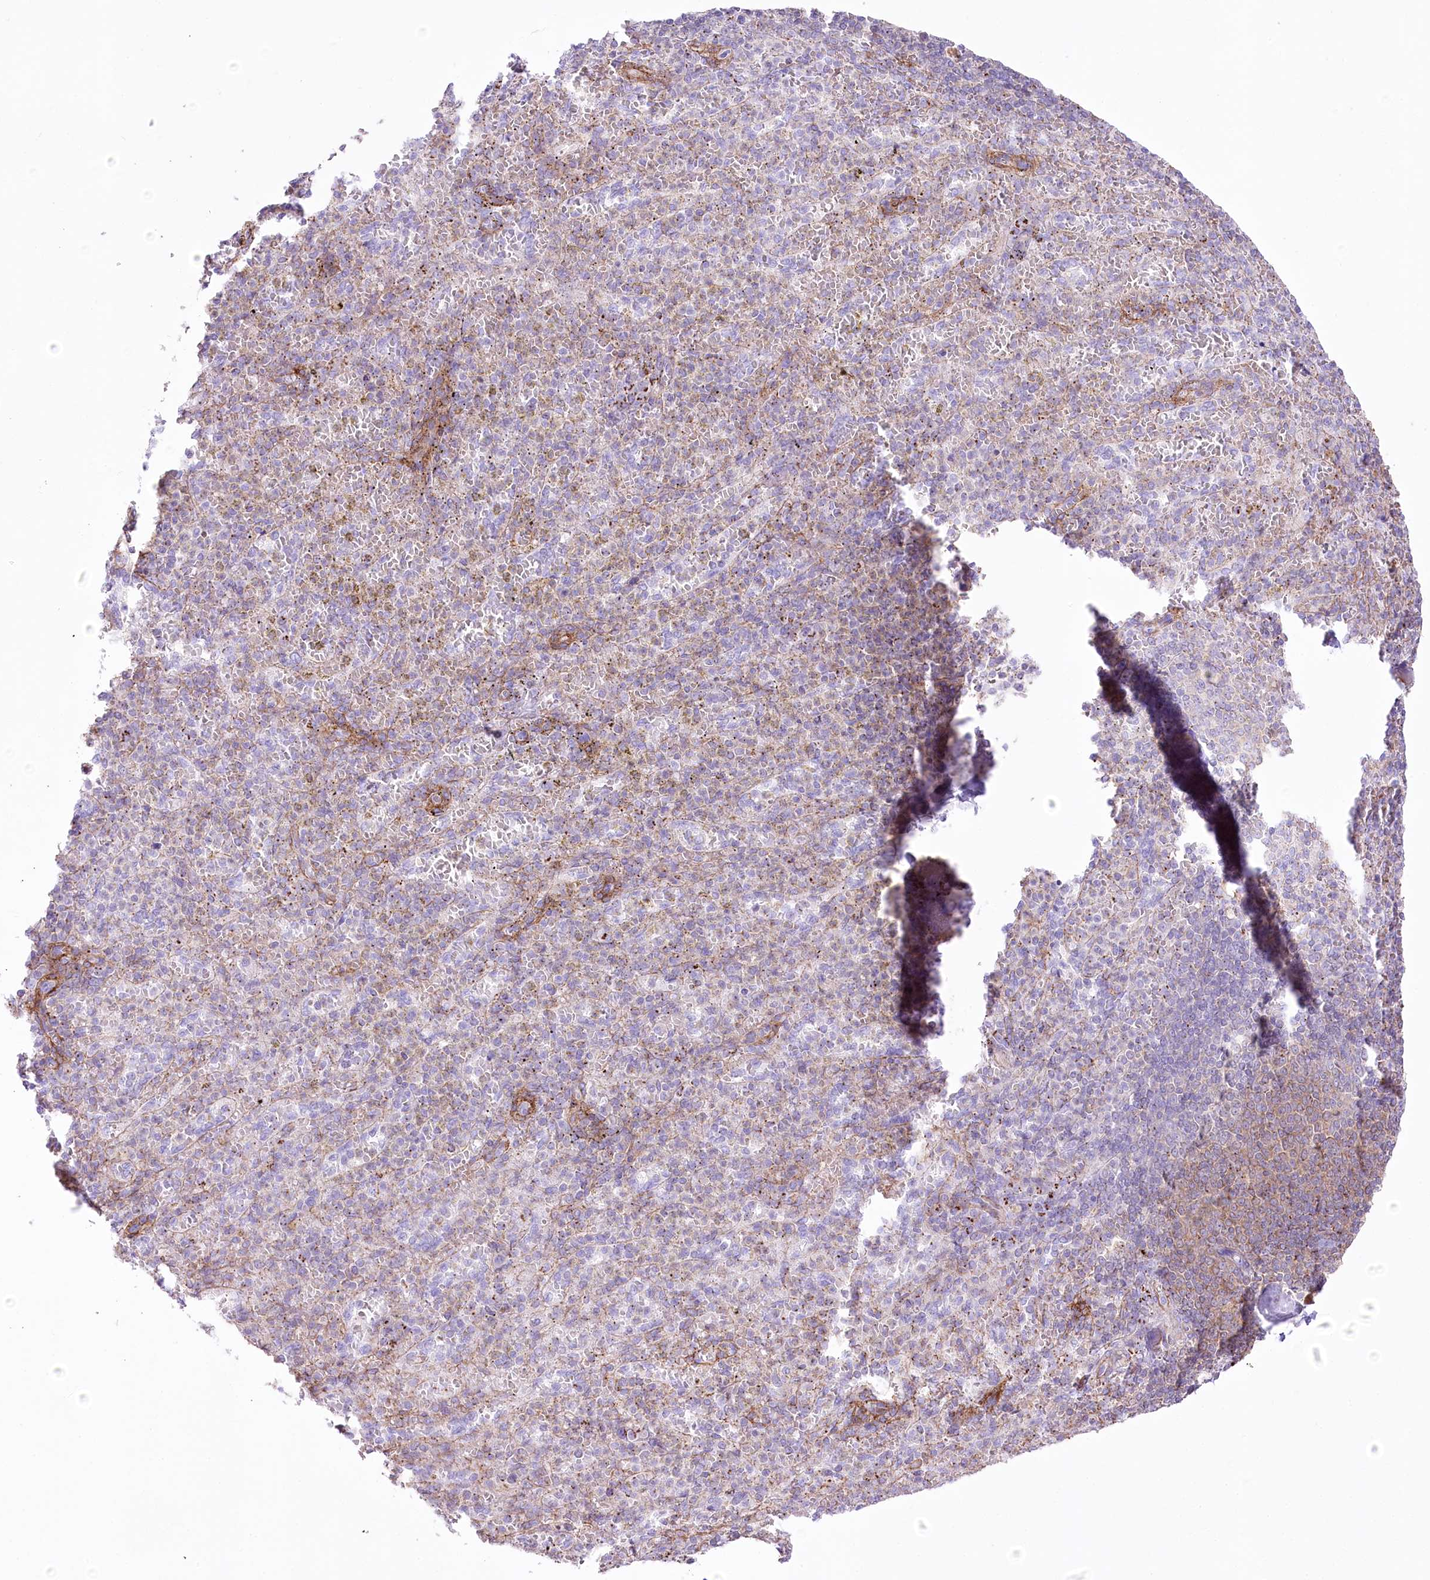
{"staining": {"intensity": "negative", "quantity": "none", "location": "none"}, "tissue": "spleen", "cell_type": "Cells in red pulp", "image_type": "normal", "snomed": [{"axis": "morphology", "description": "Normal tissue, NOS"}, {"axis": "topography", "description": "Spleen"}], "caption": "A micrograph of human spleen is negative for staining in cells in red pulp. The staining was performed using DAB to visualize the protein expression in brown, while the nuclei were stained in blue with hematoxylin (Magnification: 20x).", "gene": "FAM216A", "patient": {"sex": "female", "age": 74}}